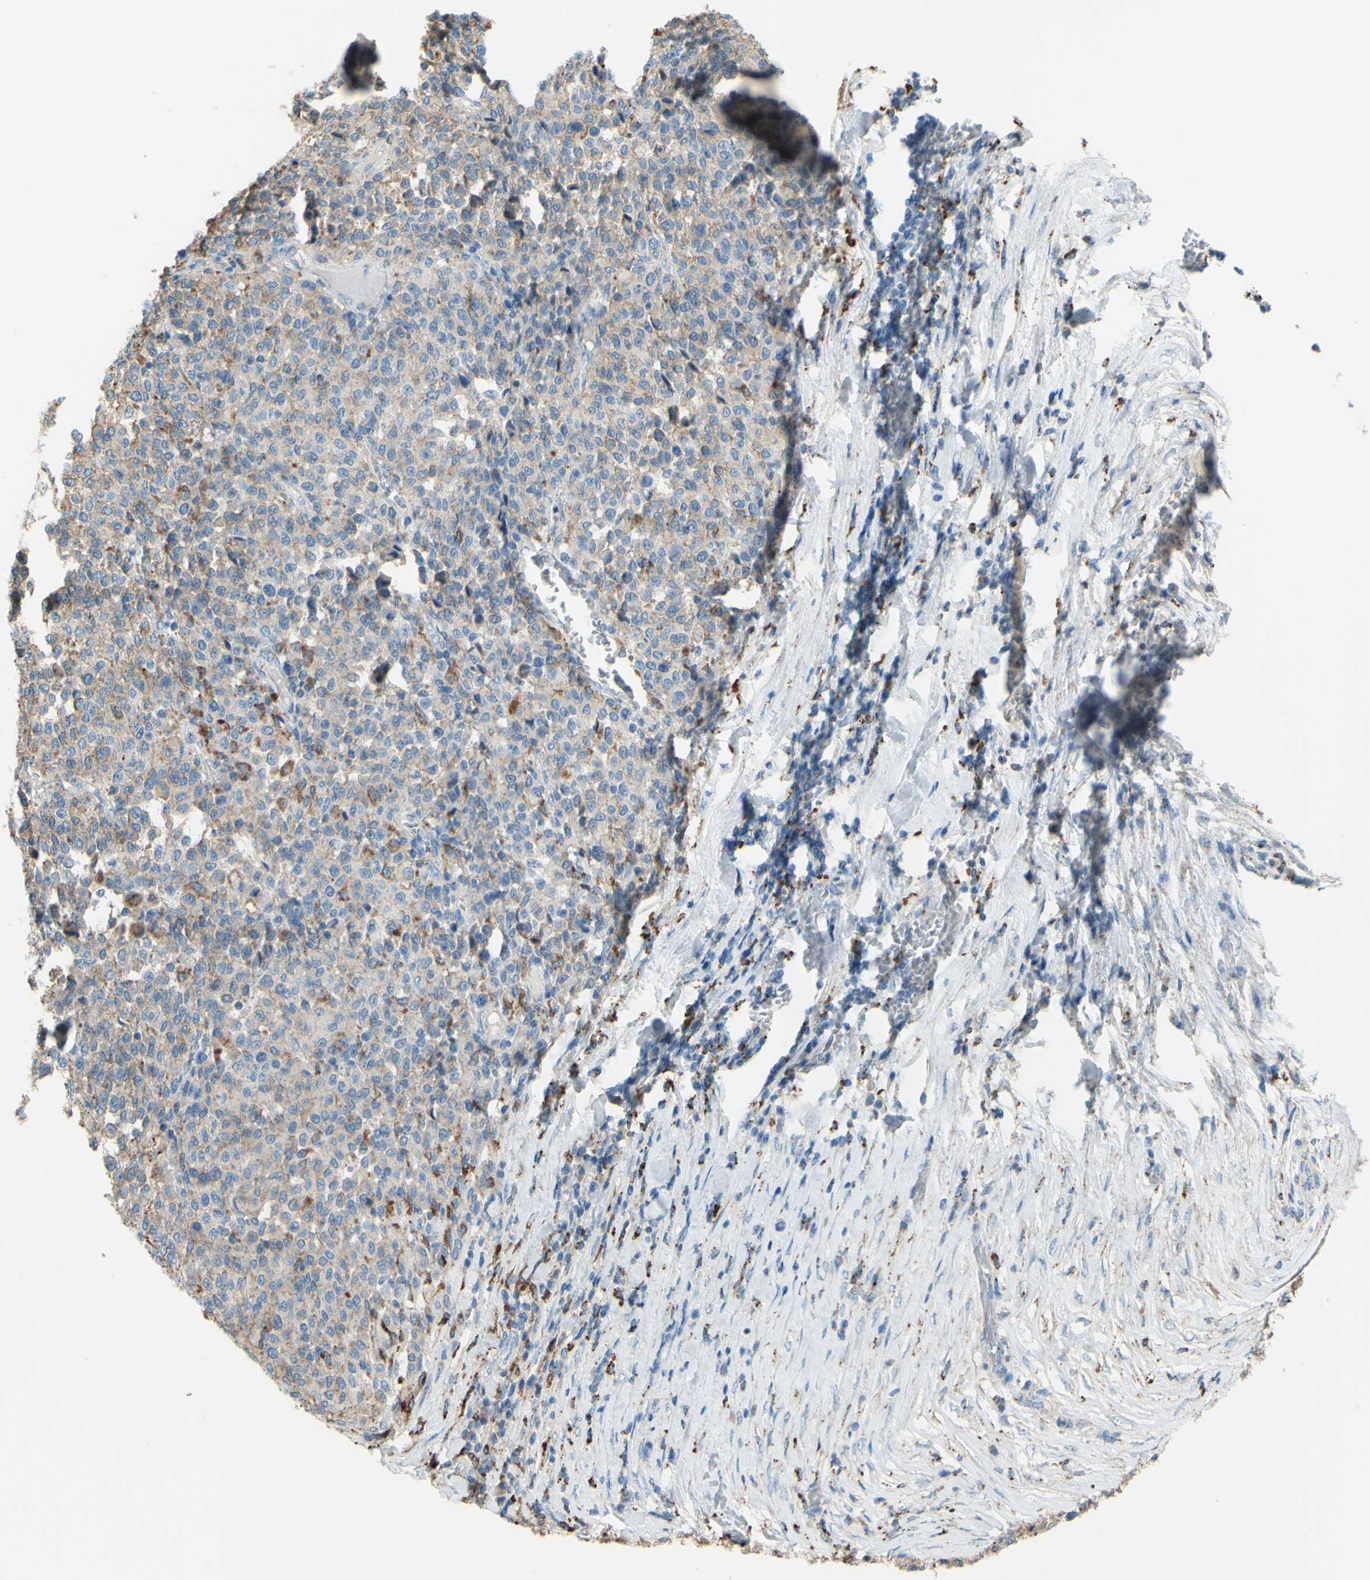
{"staining": {"intensity": "weak", "quantity": ">75%", "location": "cytoplasmic/membranous"}, "tissue": "melanoma", "cell_type": "Tumor cells", "image_type": "cancer", "snomed": [{"axis": "morphology", "description": "Malignant melanoma, Metastatic site"}, {"axis": "topography", "description": "Pancreas"}], "caption": "Malignant melanoma (metastatic site) tissue exhibits weak cytoplasmic/membranous positivity in approximately >75% of tumor cells", "gene": "CTSD", "patient": {"sex": "female", "age": 30}}